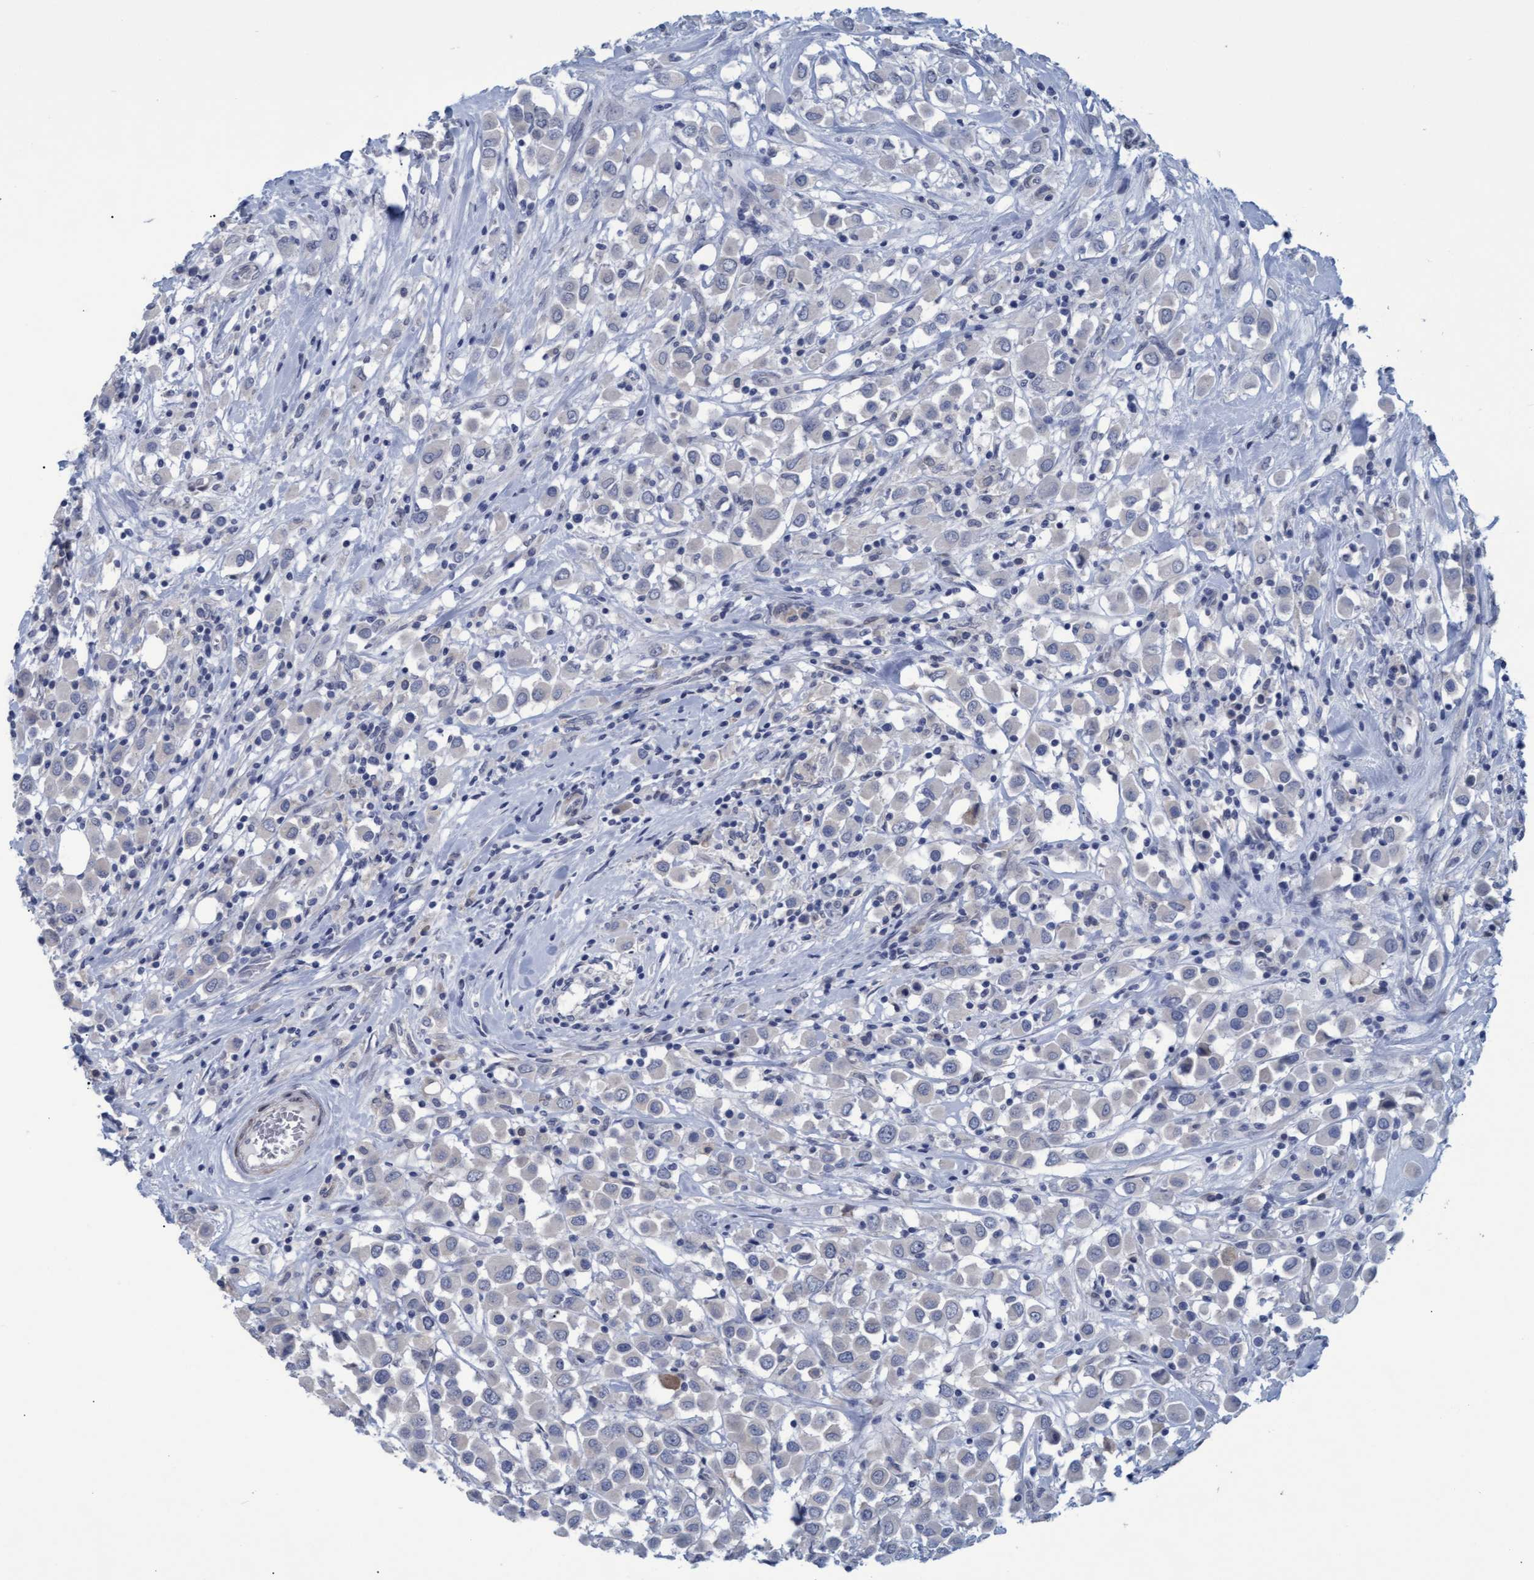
{"staining": {"intensity": "negative", "quantity": "none", "location": "none"}, "tissue": "breast cancer", "cell_type": "Tumor cells", "image_type": "cancer", "snomed": [{"axis": "morphology", "description": "Duct carcinoma"}, {"axis": "topography", "description": "Breast"}], "caption": "IHC photomicrograph of neoplastic tissue: human breast intraductal carcinoma stained with DAB demonstrates no significant protein expression in tumor cells. (Brightfield microscopy of DAB (3,3'-diaminobenzidine) immunohistochemistry at high magnification).", "gene": "SSTR3", "patient": {"sex": "female", "age": 61}}